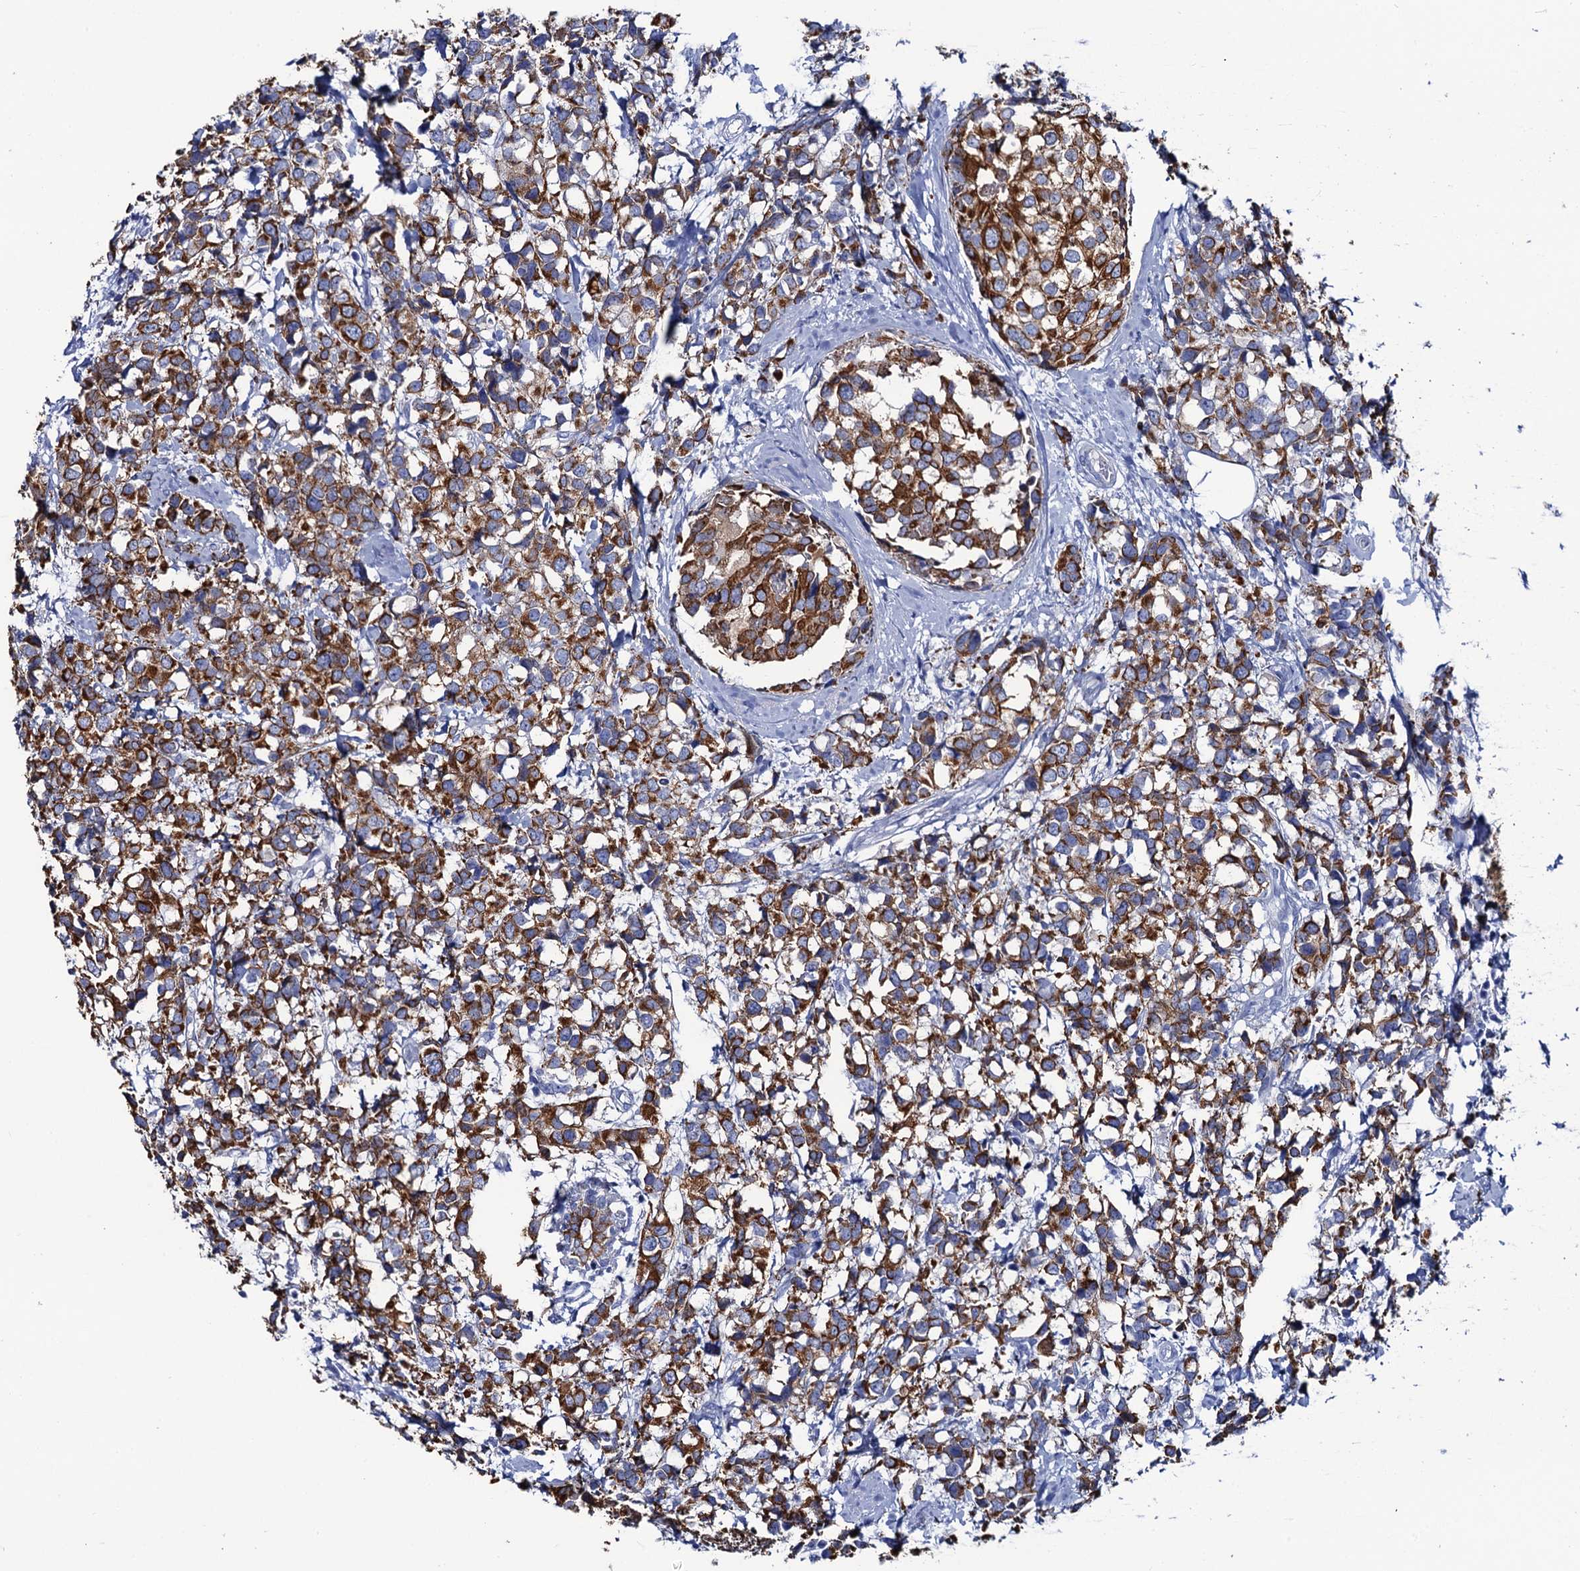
{"staining": {"intensity": "strong", "quantity": ">75%", "location": "cytoplasmic/membranous"}, "tissue": "breast cancer", "cell_type": "Tumor cells", "image_type": "cancer", "snomed": [{"axis": "morphology", "description": "Lobular carcinoma"}, {"axis": "topography", "description": "Breast"}], "caption": "A histopathology image of breast cancer (lobular carcinoma) stained for a protein demonstrates strong cytoplasmic/membranous brown staining in tumor cells. (Stains: DAB in brown, nuclei in blue, Microscopy: brightfield microscopy at high magnification).", "gene": "RAB3IP", "patient": {"sex": "female", "age": 59}}